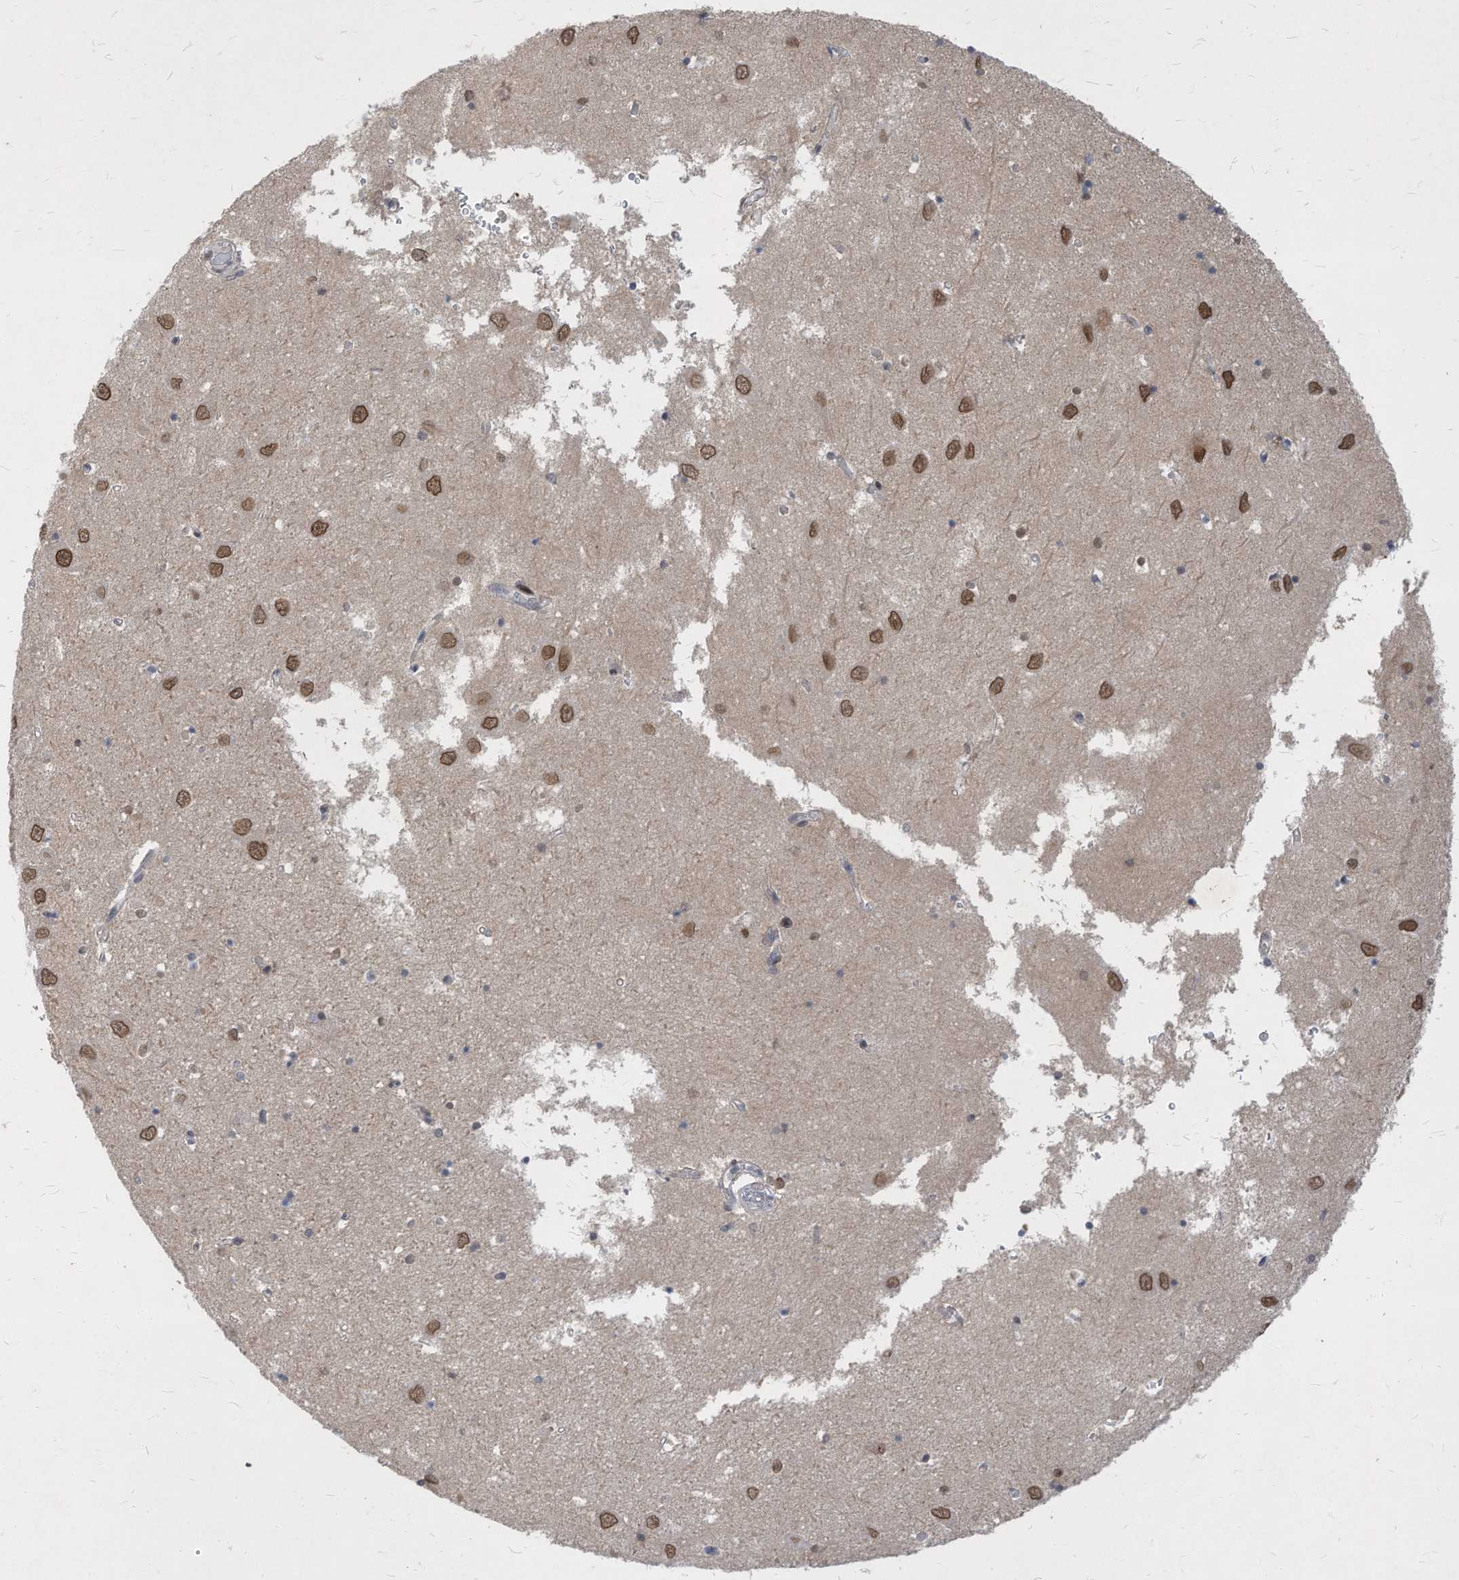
{"staining": {"intensity": "moderate", "quantity": "<25%", "location": "nuclear"}, "tissue": "hippocampus", "cell_type": "Glial cells", "image_type": "normal", "snomed": [{"axis": "morphology", "description": "Normal tissue, NOS"}, {"axis": "topography", "description": "Hippocampus"}], "caption": "Immunohistochemistry photomicrograph of unremarkable hippocampus: human hippocampus stained using IHC shows low levels of moderate protein expression localized specifically in the nuclear of glial cells, appearing as a nuclear brown color.", "gene": "KPNB1", "patient": {"sex": "male", "age": 70}}